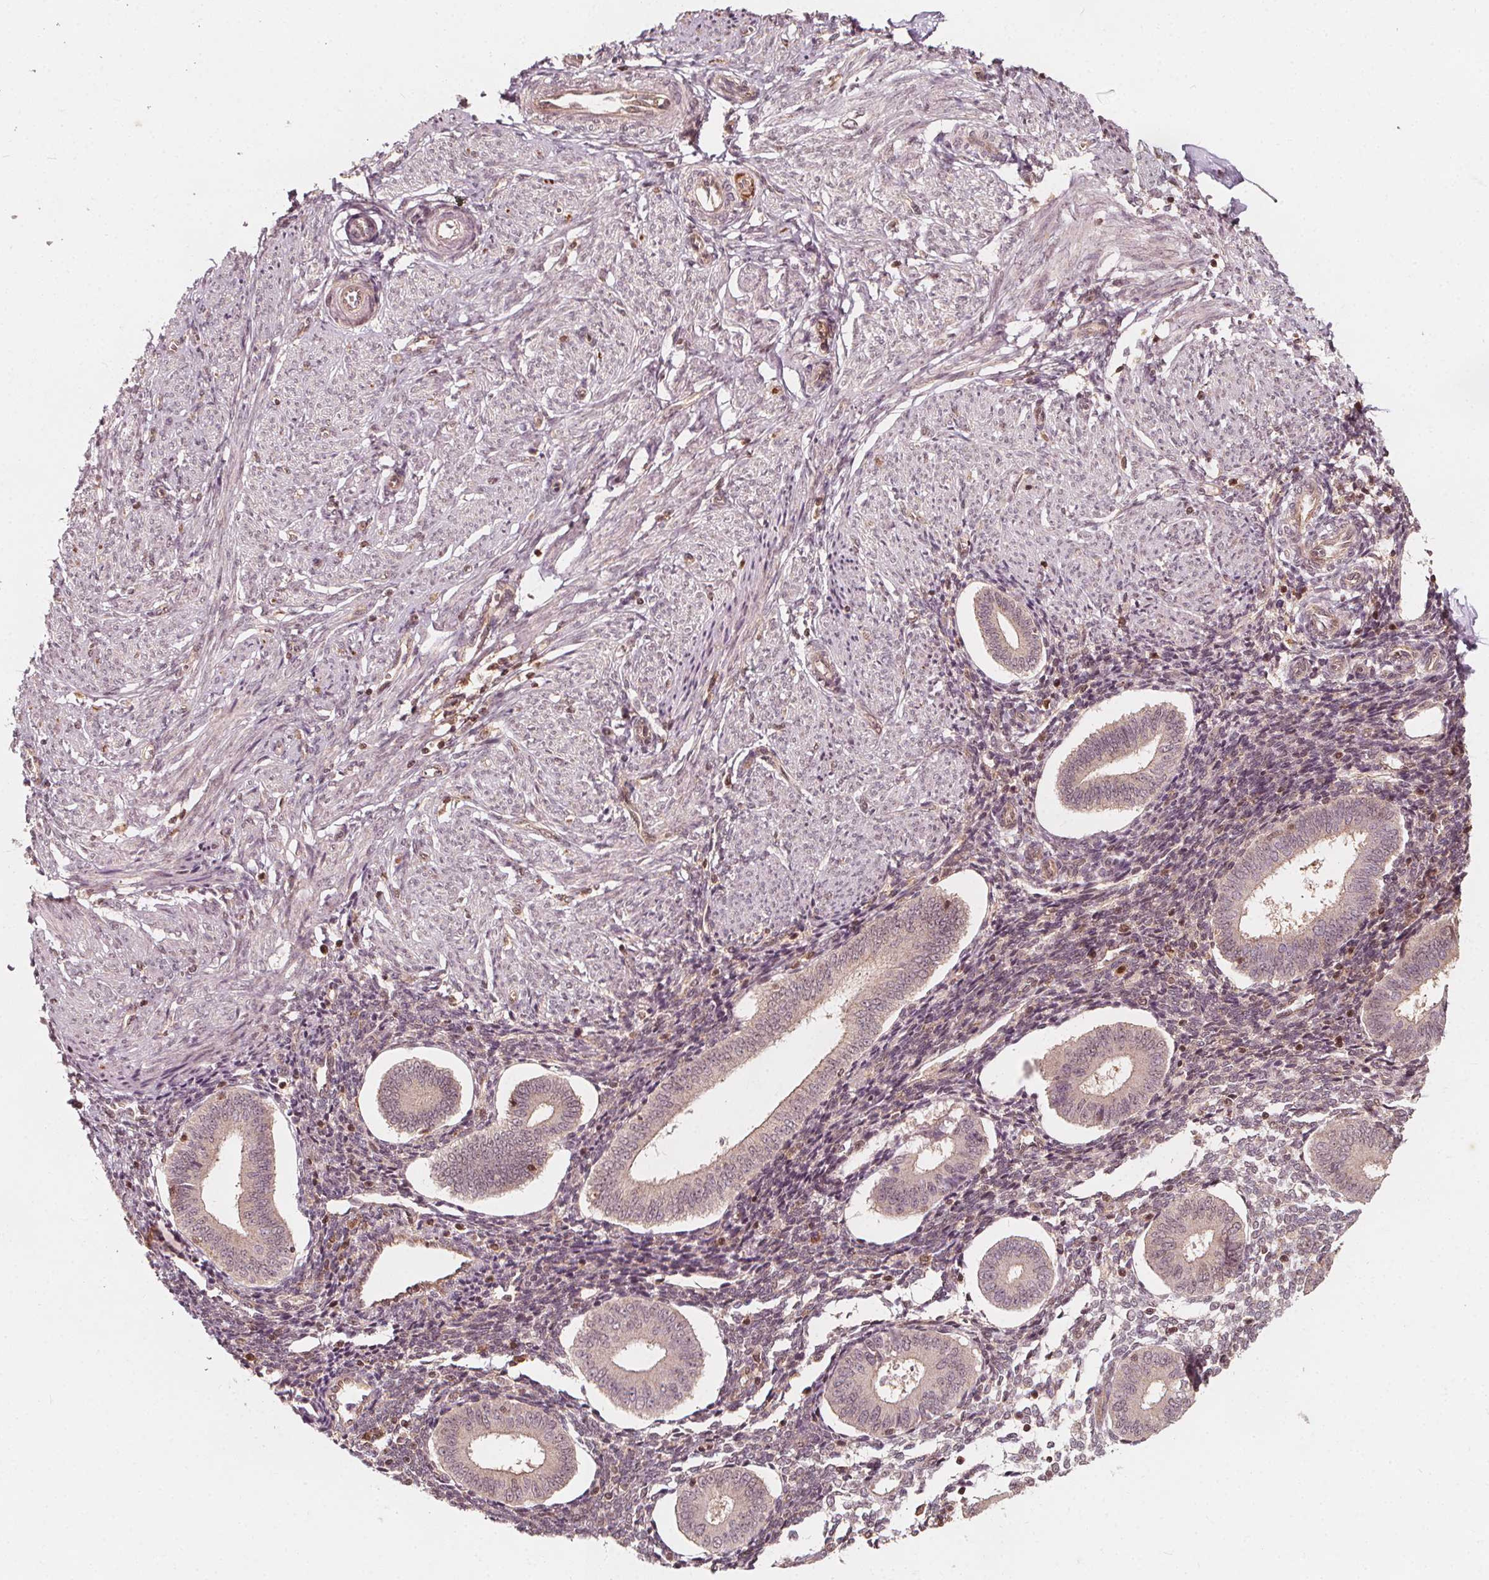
{"staining": {"intensity": "negative", "quantity": "none", "location": "none"}, "tissue": "endometrium", "cell_type": "Cells in endometrial stroma", "image_type": "normal", "snomed": [{"axis": "morphology", "description": "Normal tissue, NOS"}, {"axis": "topography", "description": "Endometrium"}], "caption": "Histopathology image shows no protein expression in cells in endometrial stroma of benign endometrium. (DAB (3,3'-diaminobenzidine) immunohistochemistry, high magnification).", "gene": "AIP", "patient": {"sex": "female", "age": 40}}